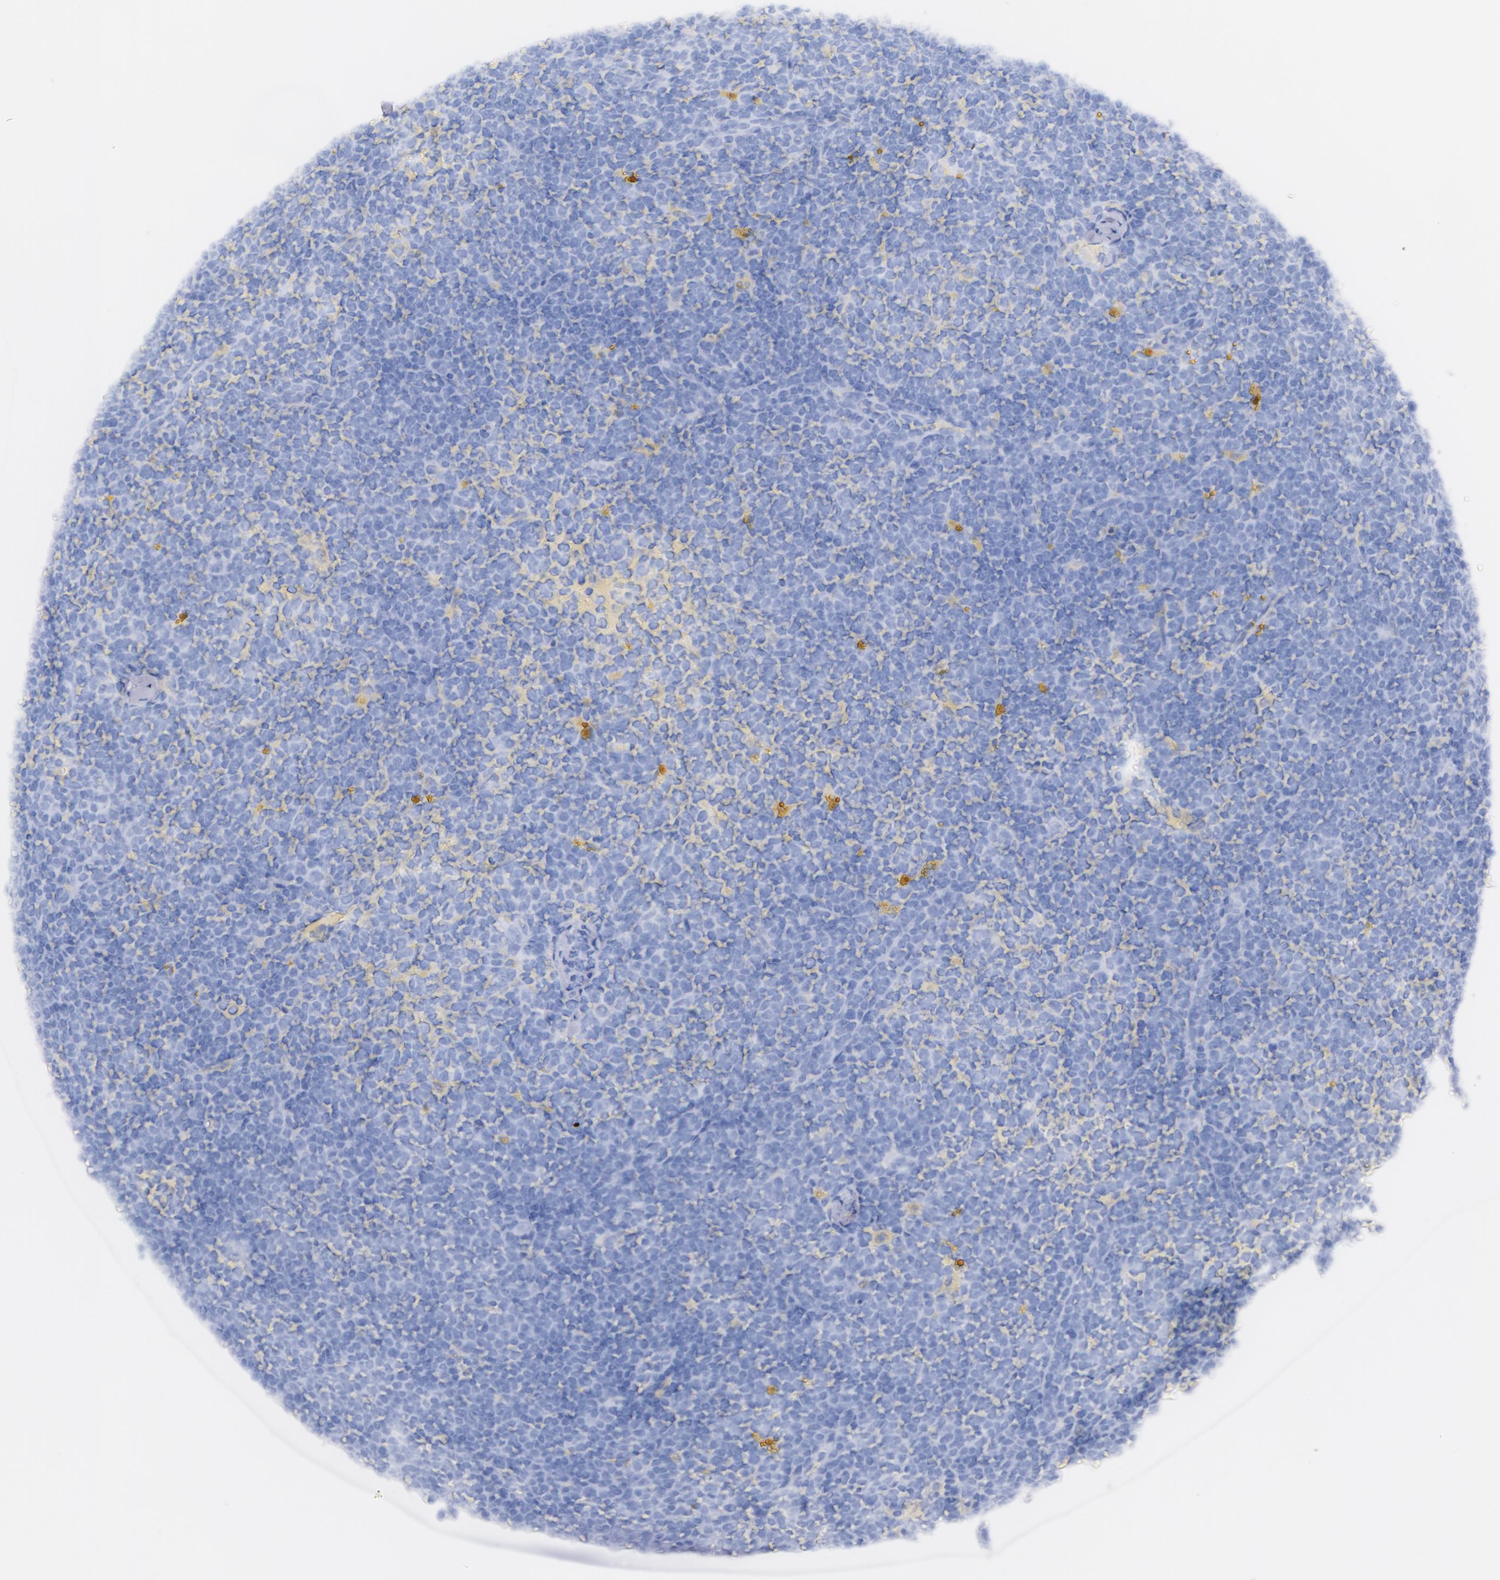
{"staining": {"intensity": "negative", "quantity": "none", "location": "none"}, "tissue": "lymphoma", "cell_type": "Tumor cells", "image_type": "cancer", "snomed": [{"axis": "morphology", "description": "Malignant lymphoma, non-Hodgkin's type, Low grade"}, {"axis": "topography", "description": "Lymph node"}], "caption": "Immunohistochemical staining of human malignant lymphoma, non-Hodgkin's type (low-grade) demonstrates no significant staining in tumor cells.", "gene": "CD44", "patient": {"sex": "male", "age": 50}}